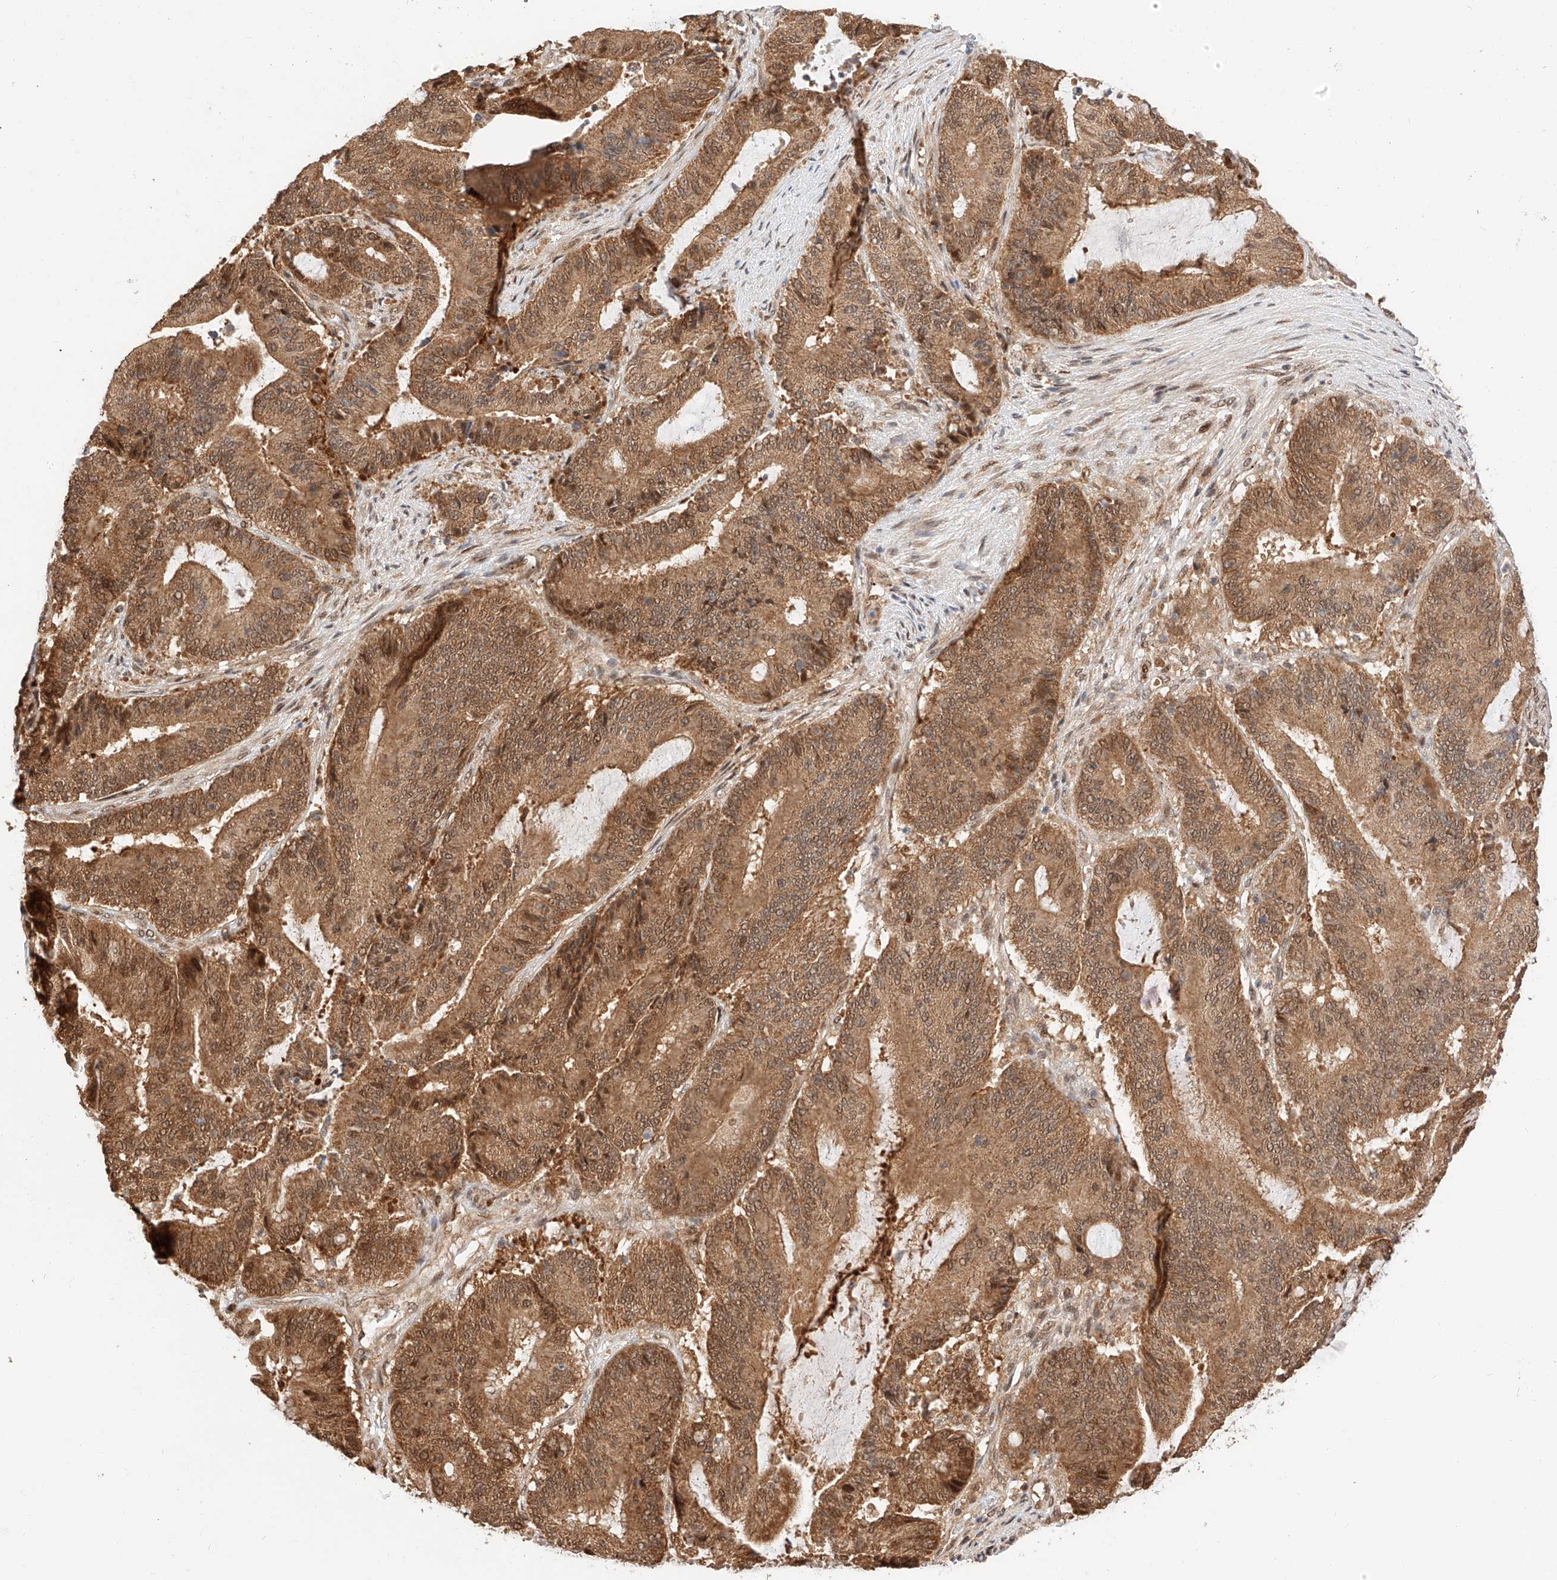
{"staining": {"intensity": "moderate", "quantity": ">75%", "location": "cytoplasmic/membranous,nuclear"}, "tissue": "liver cancer", "cell_type": "Tumor cells", "image_type": "cancer", "snomed": [{"axis": "morphology", "description": "Normal tissue, NOS"}, {"axis": "morphology", "description": "Cholangiocarcinoma"}, {"axis": "topography", "description": "Liver"}, {"axis": "topography", "description": "Peripheral nerve tissue"}], "caption": "Human liver cholangiocarcinoma stained with a brown dye demonstrates moderate cytoplasmic/membranous and nuclear positive expression in approximately >75% of tumor cells.", "gene": "EIF4H", "patient": {"sex": "female", "age": 73}}